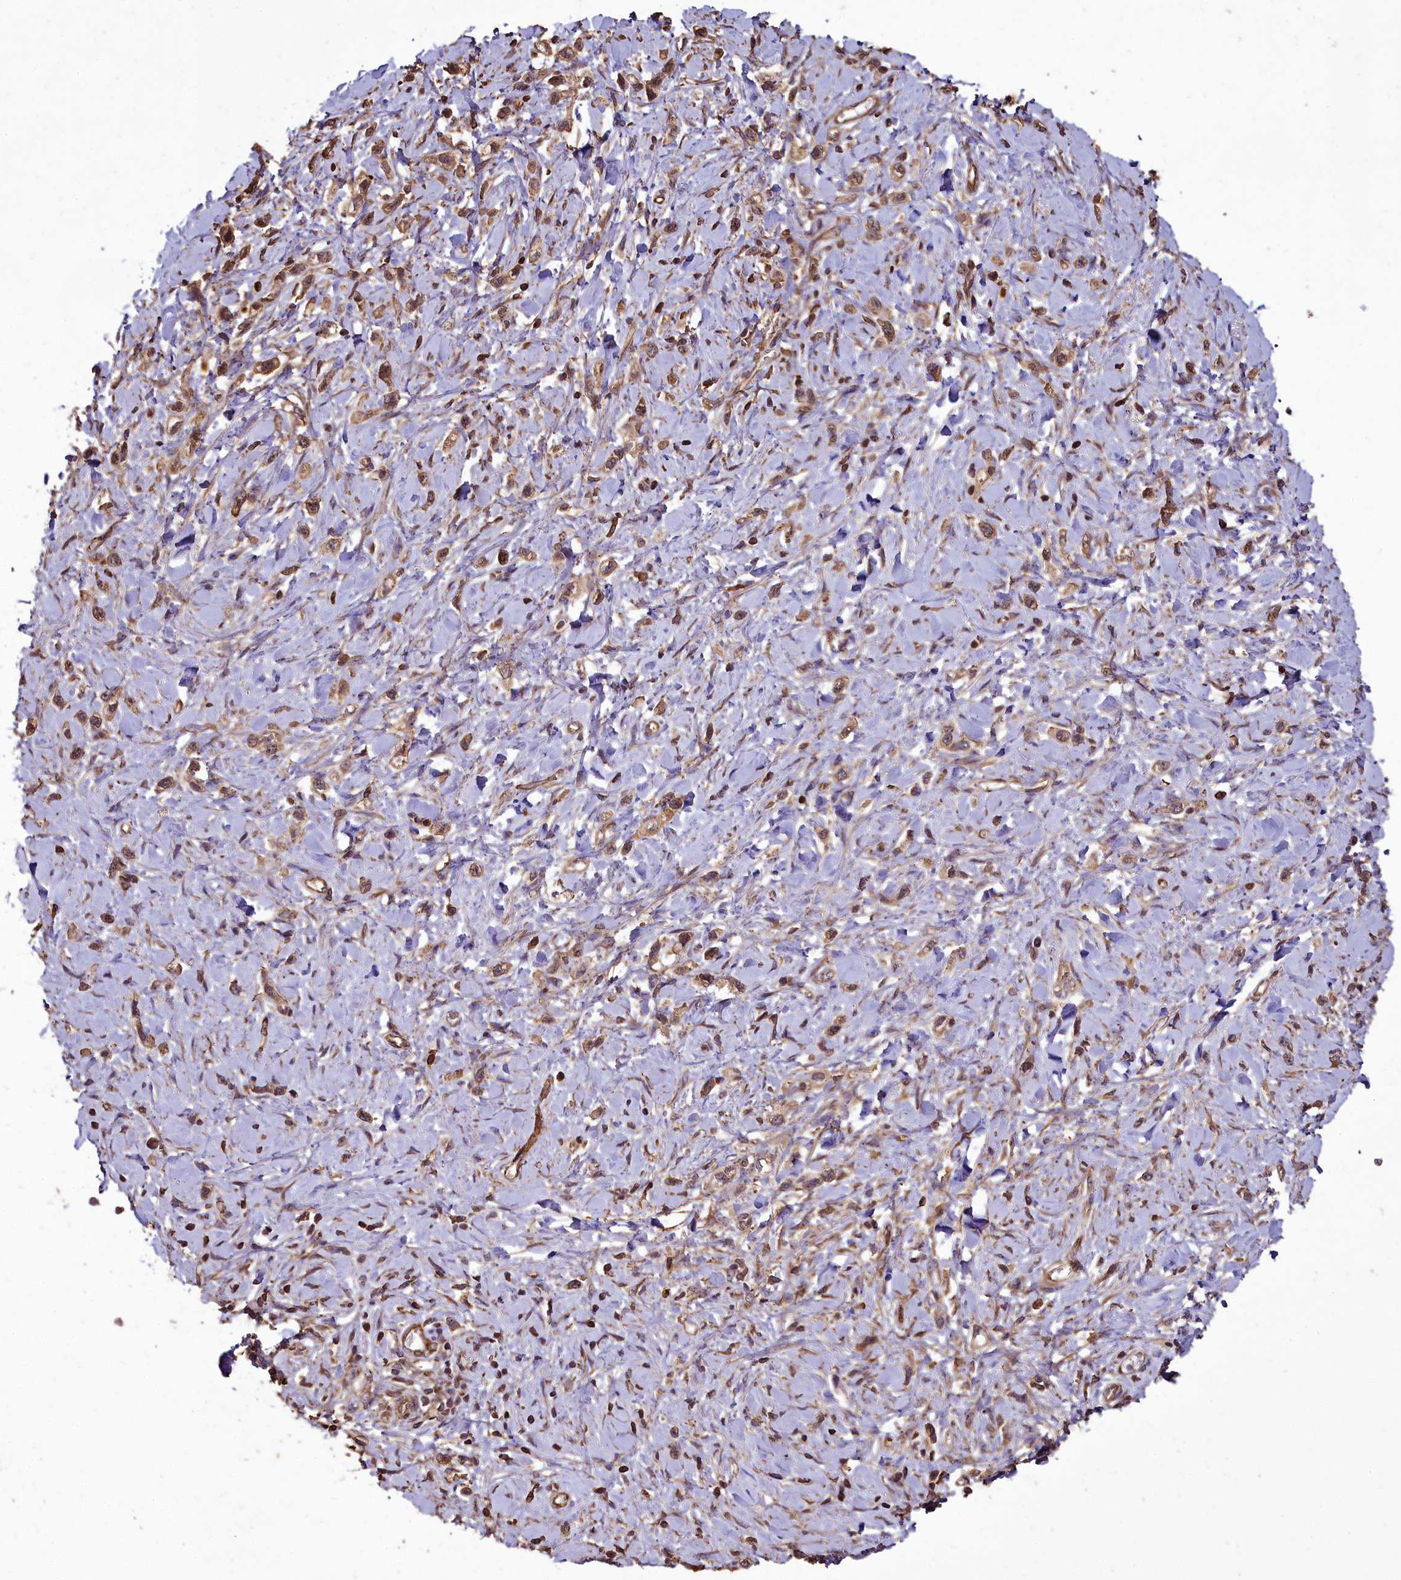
{"staining": {"intensity": "weak", "quantity": ">75%", "location": "cytoplasmic/membranous"}, "tissue": "stomach cancer", "cell_type": "Tumor cells", "image_type": "cancer", "snomed": [{"axis": "morphology", "description": "Adenocarcinoma, NOS"}, {"axis": "topography", "description": "Stomach"}], "caption": "IHC micrograph of human stomach adenocarcinoma stained for a protein (brown), which reveals low levels of weak cytoplasmic/membranous positivity in about >75% of tumor cells.", "gene": "TTLL10", "patient": {"sex": "female", "age": 65}}